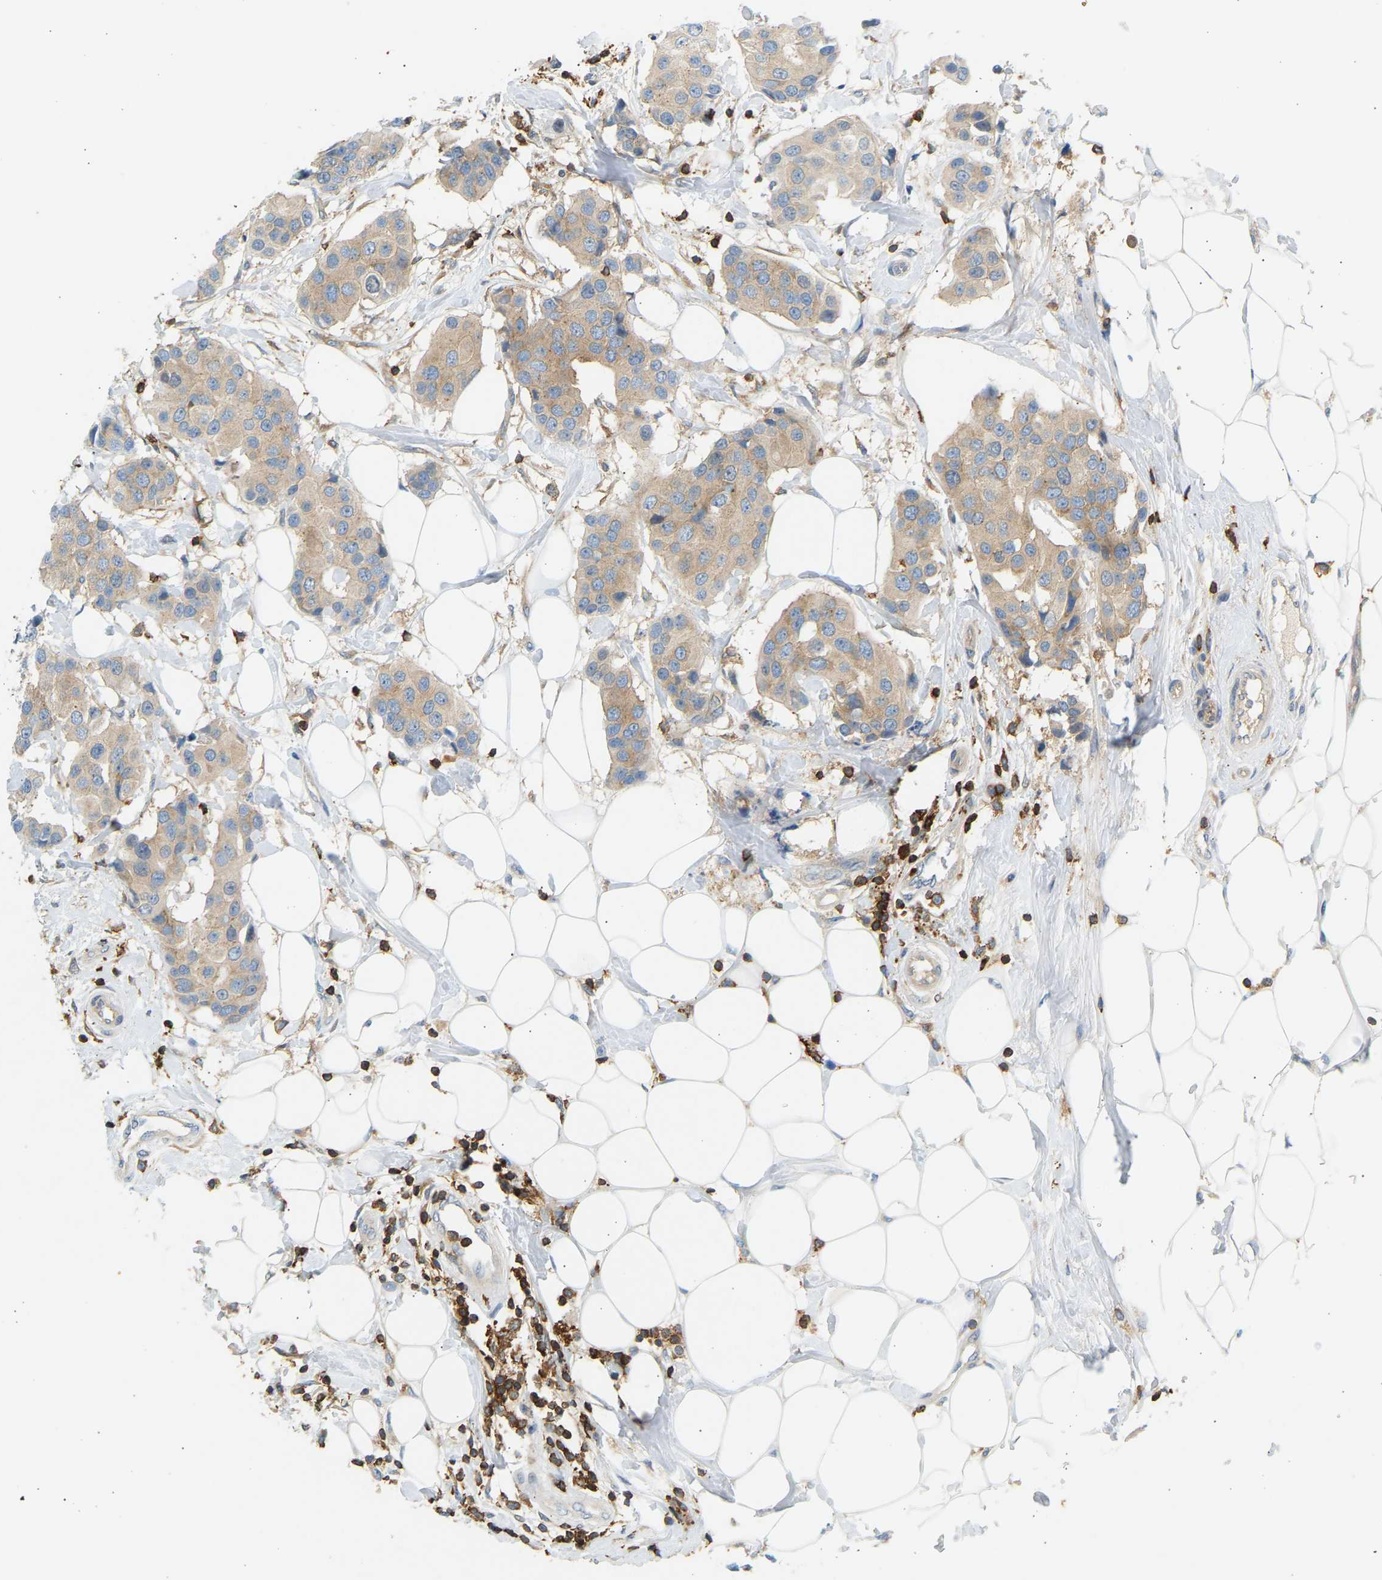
{"staining": {"intensity": "weak", "quantity": ">75%", "location": "cytoplasmic/membranous"}, "tissue": "breast cancer", "cell_type": "Tumor cells", "image_type": "cancer", "snomed": [{"axis": "morphology", "description": "Normal tissue, NOS"}, {"axis": "morphology", "description": "Duct carcinoma"}, {"axis": "topography", "description": "Breast"}], "caption": "Immunohistochemistry staining of breast cancer, which displays low levels of weak cytoplasmic/membranous expression in about >75% of tumor cells indicating weak cytoplasmic/membranous protein positivity. The staining was performed using DAB (brown) for protein detection and nuclei were counterstained in hematoxylin (blue).", "gene": "FNBP1", "patient": {"sex": "female", "age": 39}}